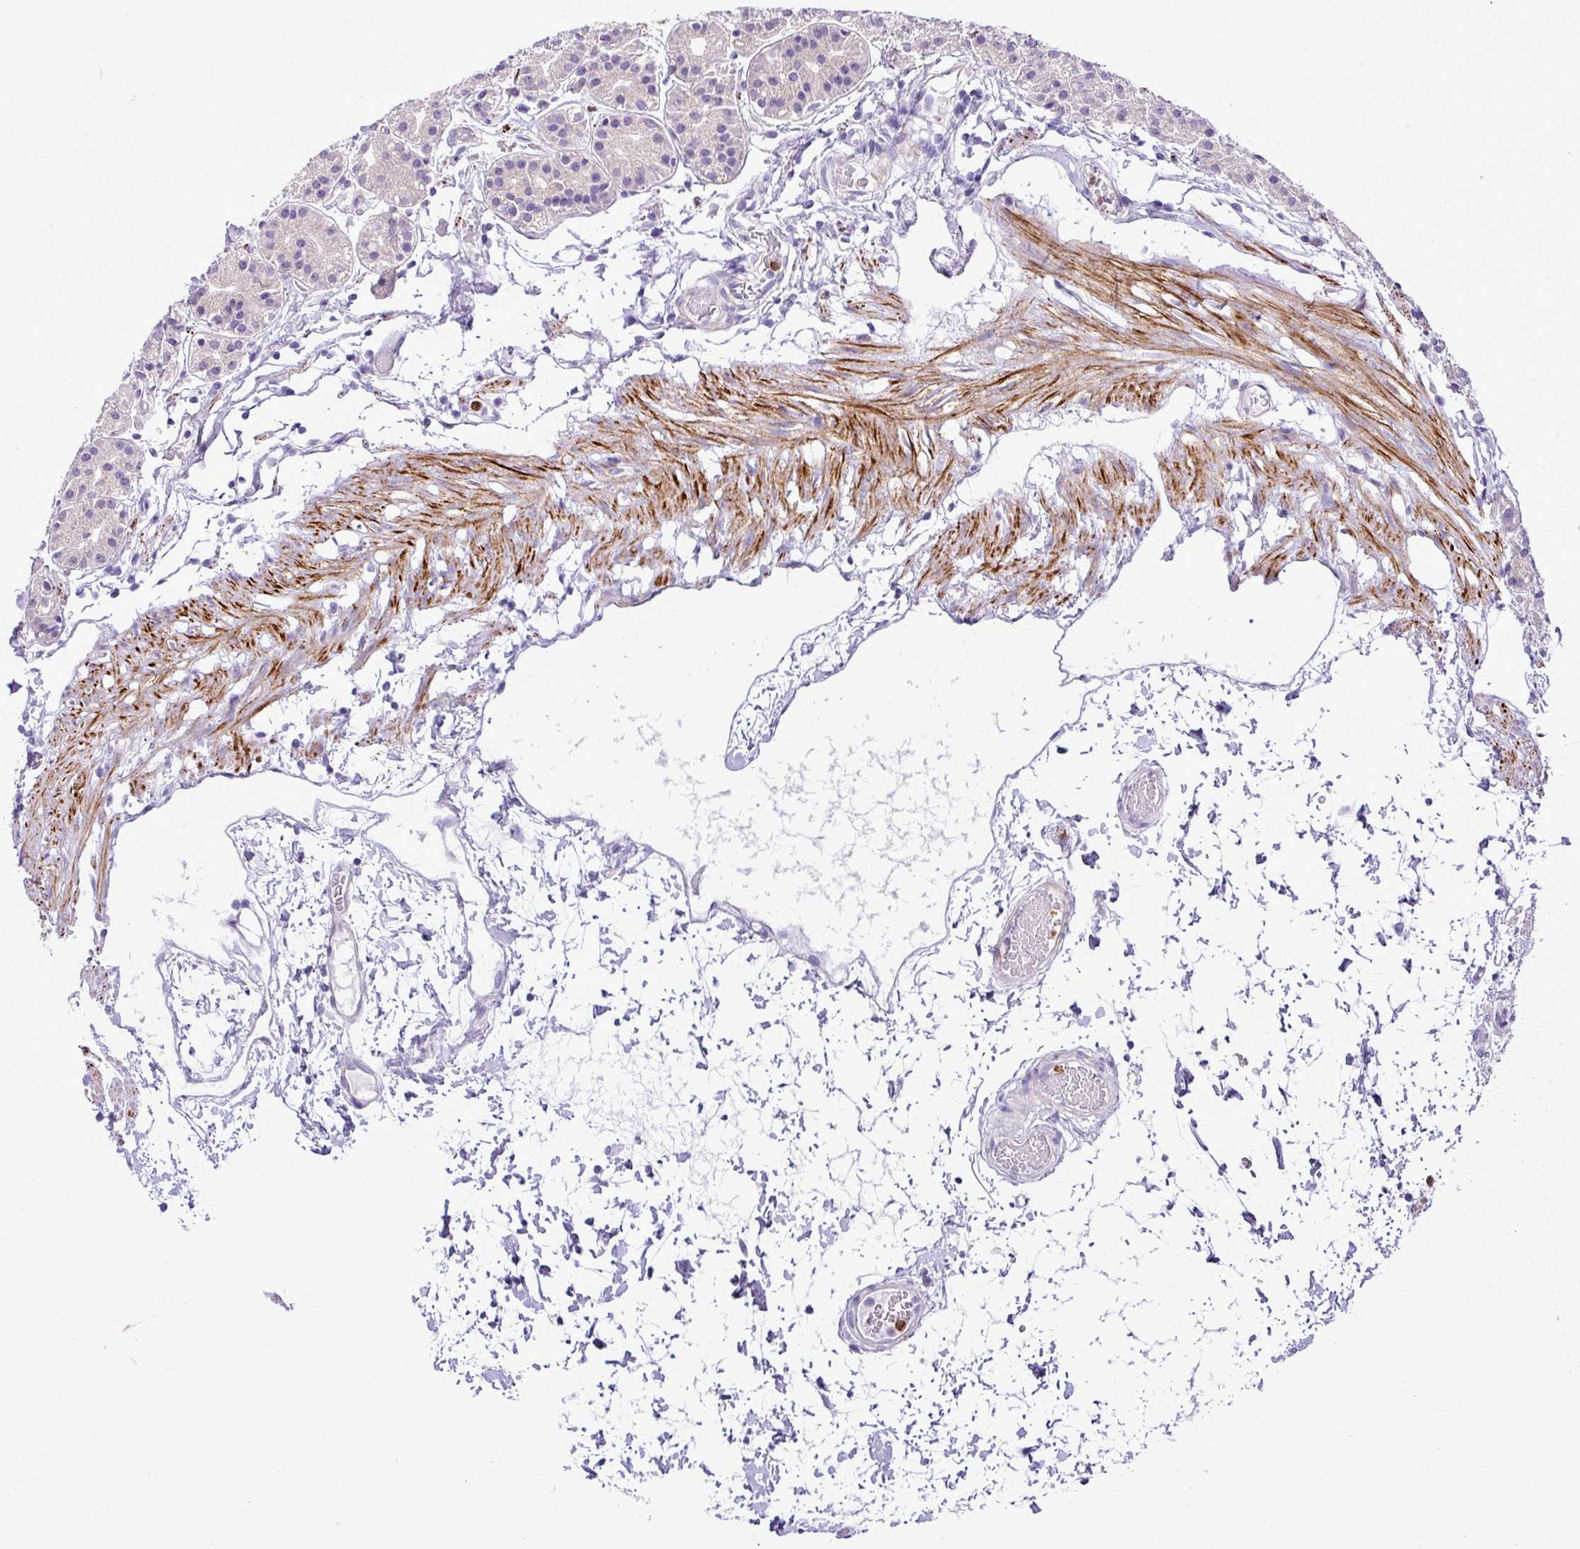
{"staining": {"intensity": "negative", "quantity": "none", "location": "none"}, "tissue": "stomach", "cell_type": "Glandular cells", "image_type": "normal", "snomed": [{"axis": "morphology", "description": "Normal tissue, NOS"}, {"axis": "topography", "description": "Stomach"}], "caption": "Histopathology image shows no protein positivity in glandular cells of unremarkable stomach.", "gene": "ZSCAN5A", "patient": {"sex": "female", "age": 57}}